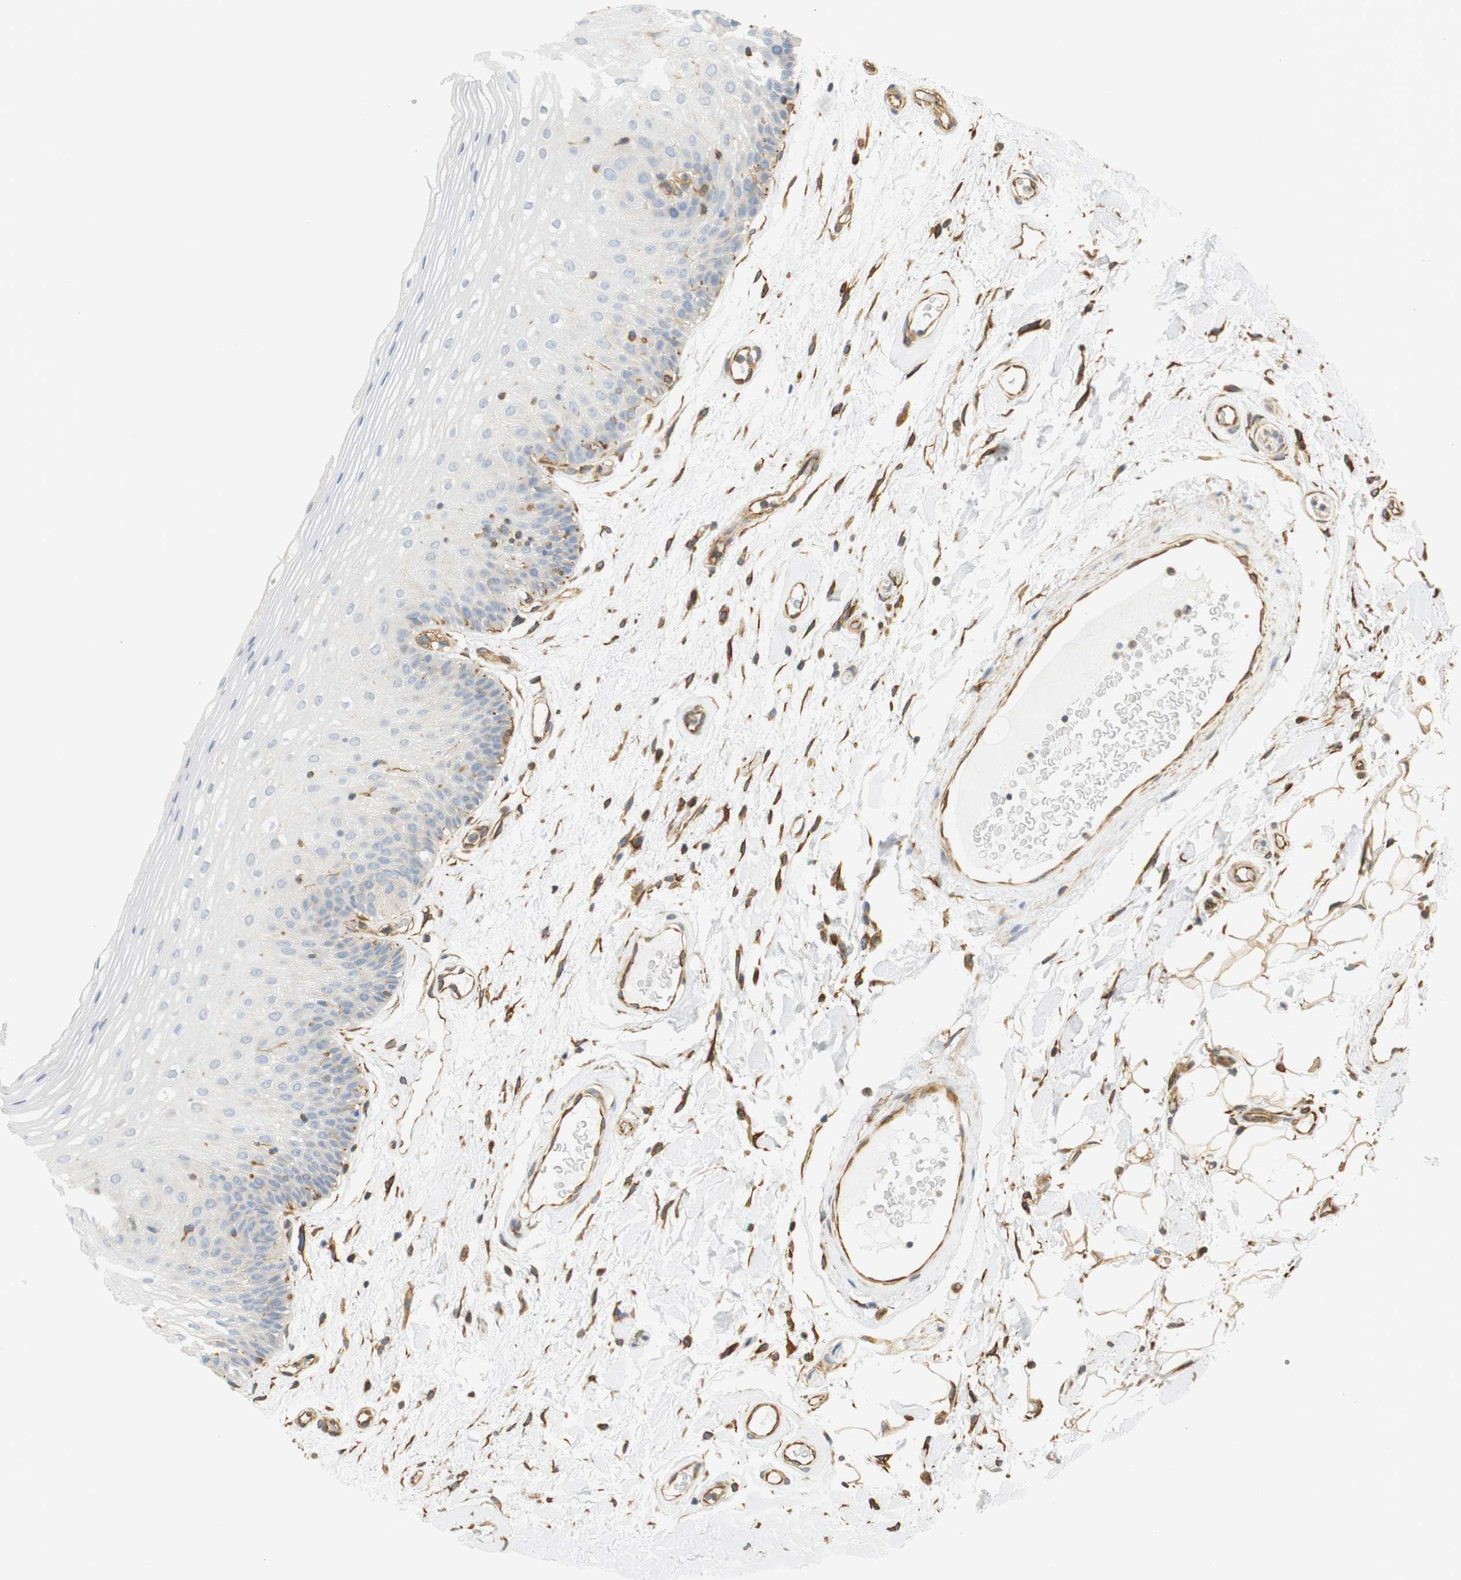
{"staining": {"intensity": "negative", "quantity": "none", "location": "none"}, "tissue": "oral mucosa", "cell_type": "Squamous epithelial cells", "image_type": "normal", "snomed": [{"axis": "morphology", "description": "Normal tissue, NOS"}, {"axis": "morphology", "description": "Squamous cell carcinoma, NOS"}, {"axis": "topography", "description": "Skeletal muscle"}, {"axis": "topography", "description": "Oral tissue"}], "caption": "IHC image of normal human oral mucosa stained for a protein (brown), which exhibits no staining in squamous epithelial cells.", "gene": "CYTH3", "patient": {"sex": "male", "age": 71}}